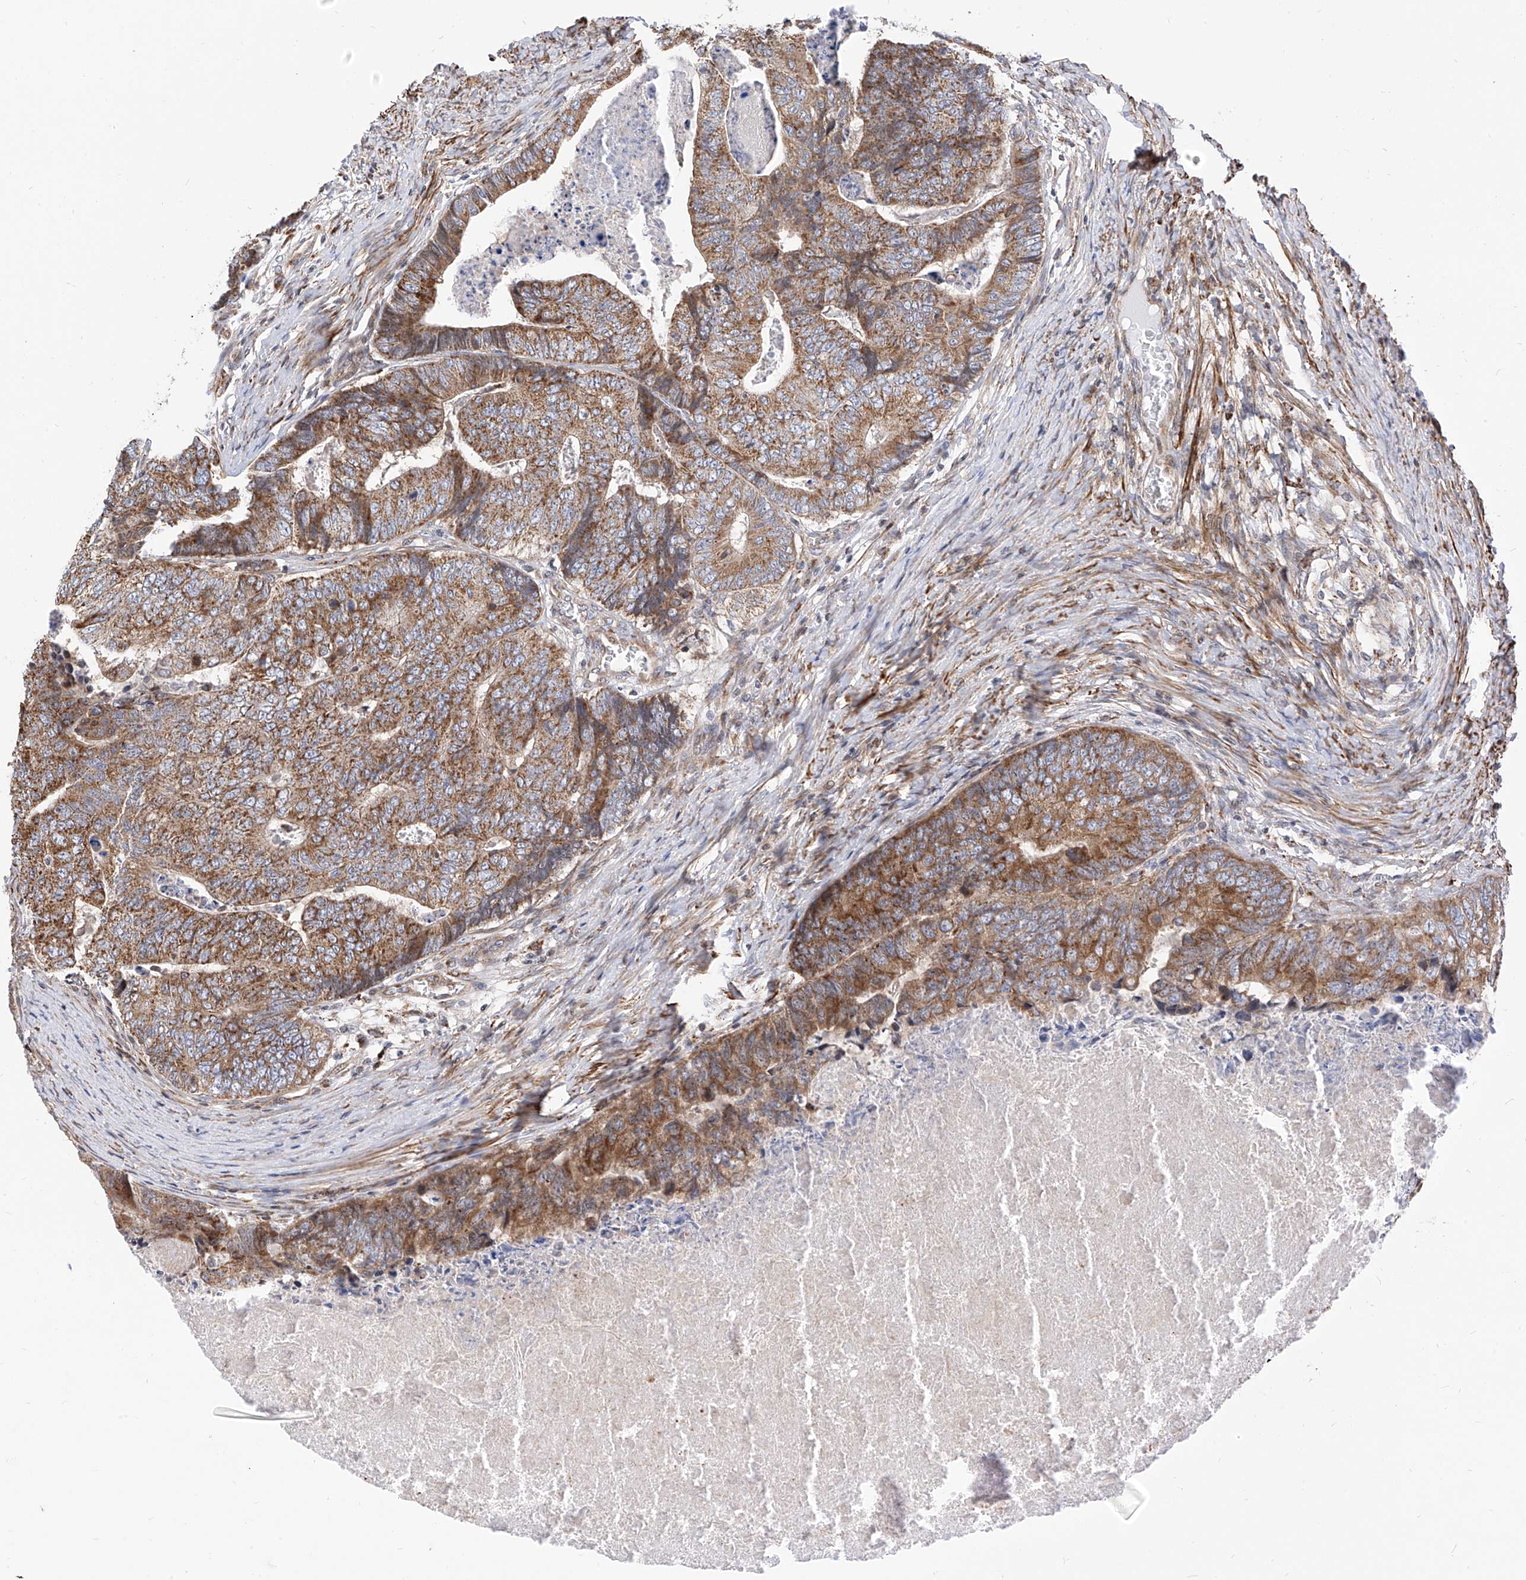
{"staining": {"intensity": "moderate", "quantity": ">75%", "location": "cytoplasmic/membranous"}, "tissue": "colorectal cancer", "cell_type": "Tumor cells", "image_type": "cancer", "snomed": [{"axis": "morphology", "description": "Adenocarcinoma, NOS"}, {"axis": "topography", "description": "Colon"}], "caption": "A histopathology image of human adenocarcinoma (colorectal) stained for a protein reveals moderate cytoplasmic/membranous brown staining in tumor cells. (Stains: DAB (3,3'-diaminobenzidine) in brown, nuclei in blue, Microscopy: brightfield microscopy at high magnification).", "gene": "TTLL8", "patient": {"sex": "female", "age": 67}}